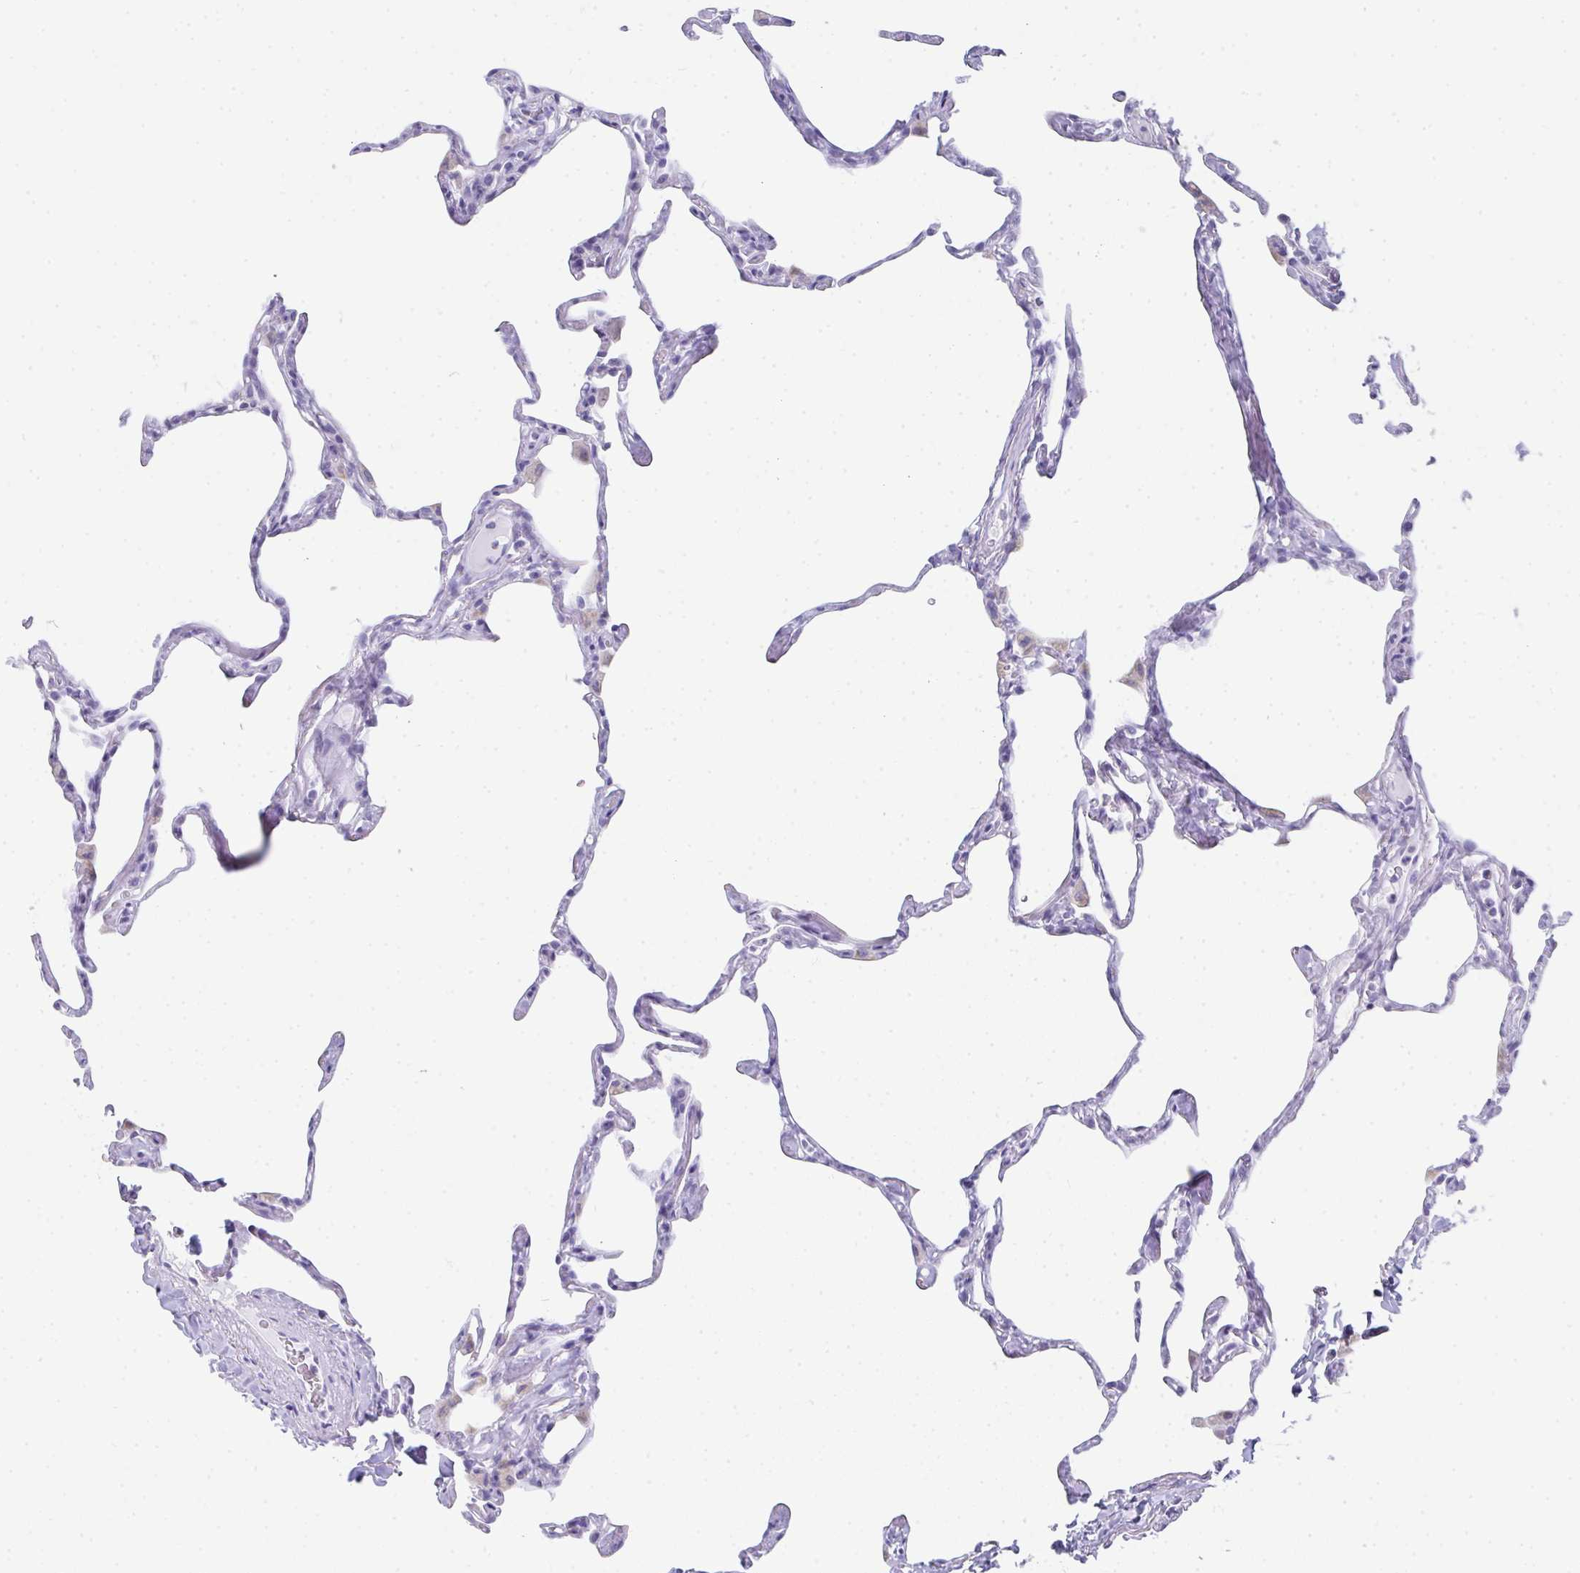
{"staining": {"intensity": "negative", "quantity": "none", "location": "none"}, "tissue": "lung", "cell_type": "Alveolar cells", "image_type": "normal", "snomed": [{"axis": "morphology", "description": "Normal tissue, NOS"}, {"axis": "topography", "description": "Lung"}], "caption": "An IHC image of benign lung is shown. There is no staining in alveolar cells of lung. (Stains: DAB immunohistochemistry (IHC) with hematoxylin counter stain, Microscopy: brightfield microscopy at high magnification).", "gene": "RLF", "patient": {"sex": "male", "age": 65}}